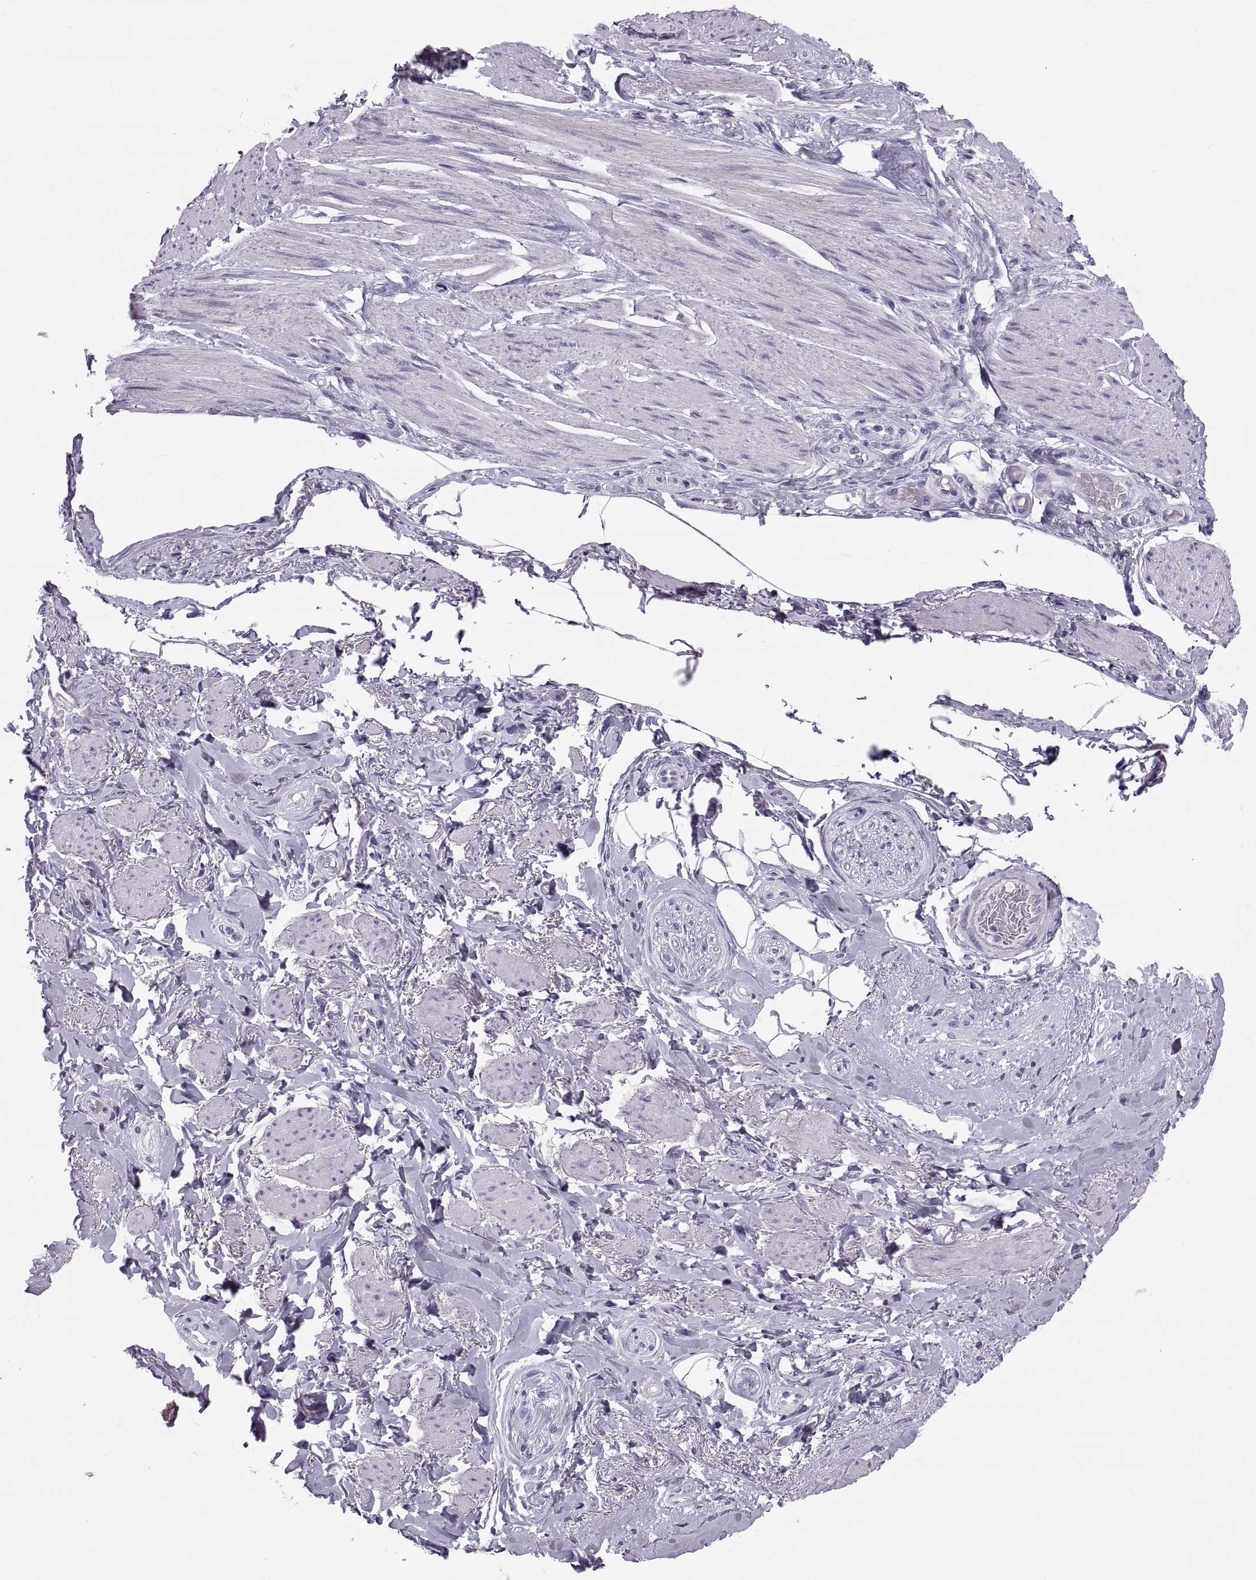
{"staining": {"intensity": "negative", "quantity": "none", "location": "none"}, "tissue": "soft tissue", "cell_type": "Fibroblasts", "image_type": "normal", "snomed": [{"axis": "morphology", "description": "Normal tissue, NOS"}, {"axis": "topography", "description": "Skeletal muscle"}, {"axis": "topography", "description": "Anal"}, {"axis": "topography", "description": "Peripheral nerve tissue"}], "caption": "This is an immunohistochemistry photomicrograph of unremarkable human soft tissue. There is no expression in fibroblasts.", "gene": "PTN", "patient": {"sex": "male", "age": 53}}